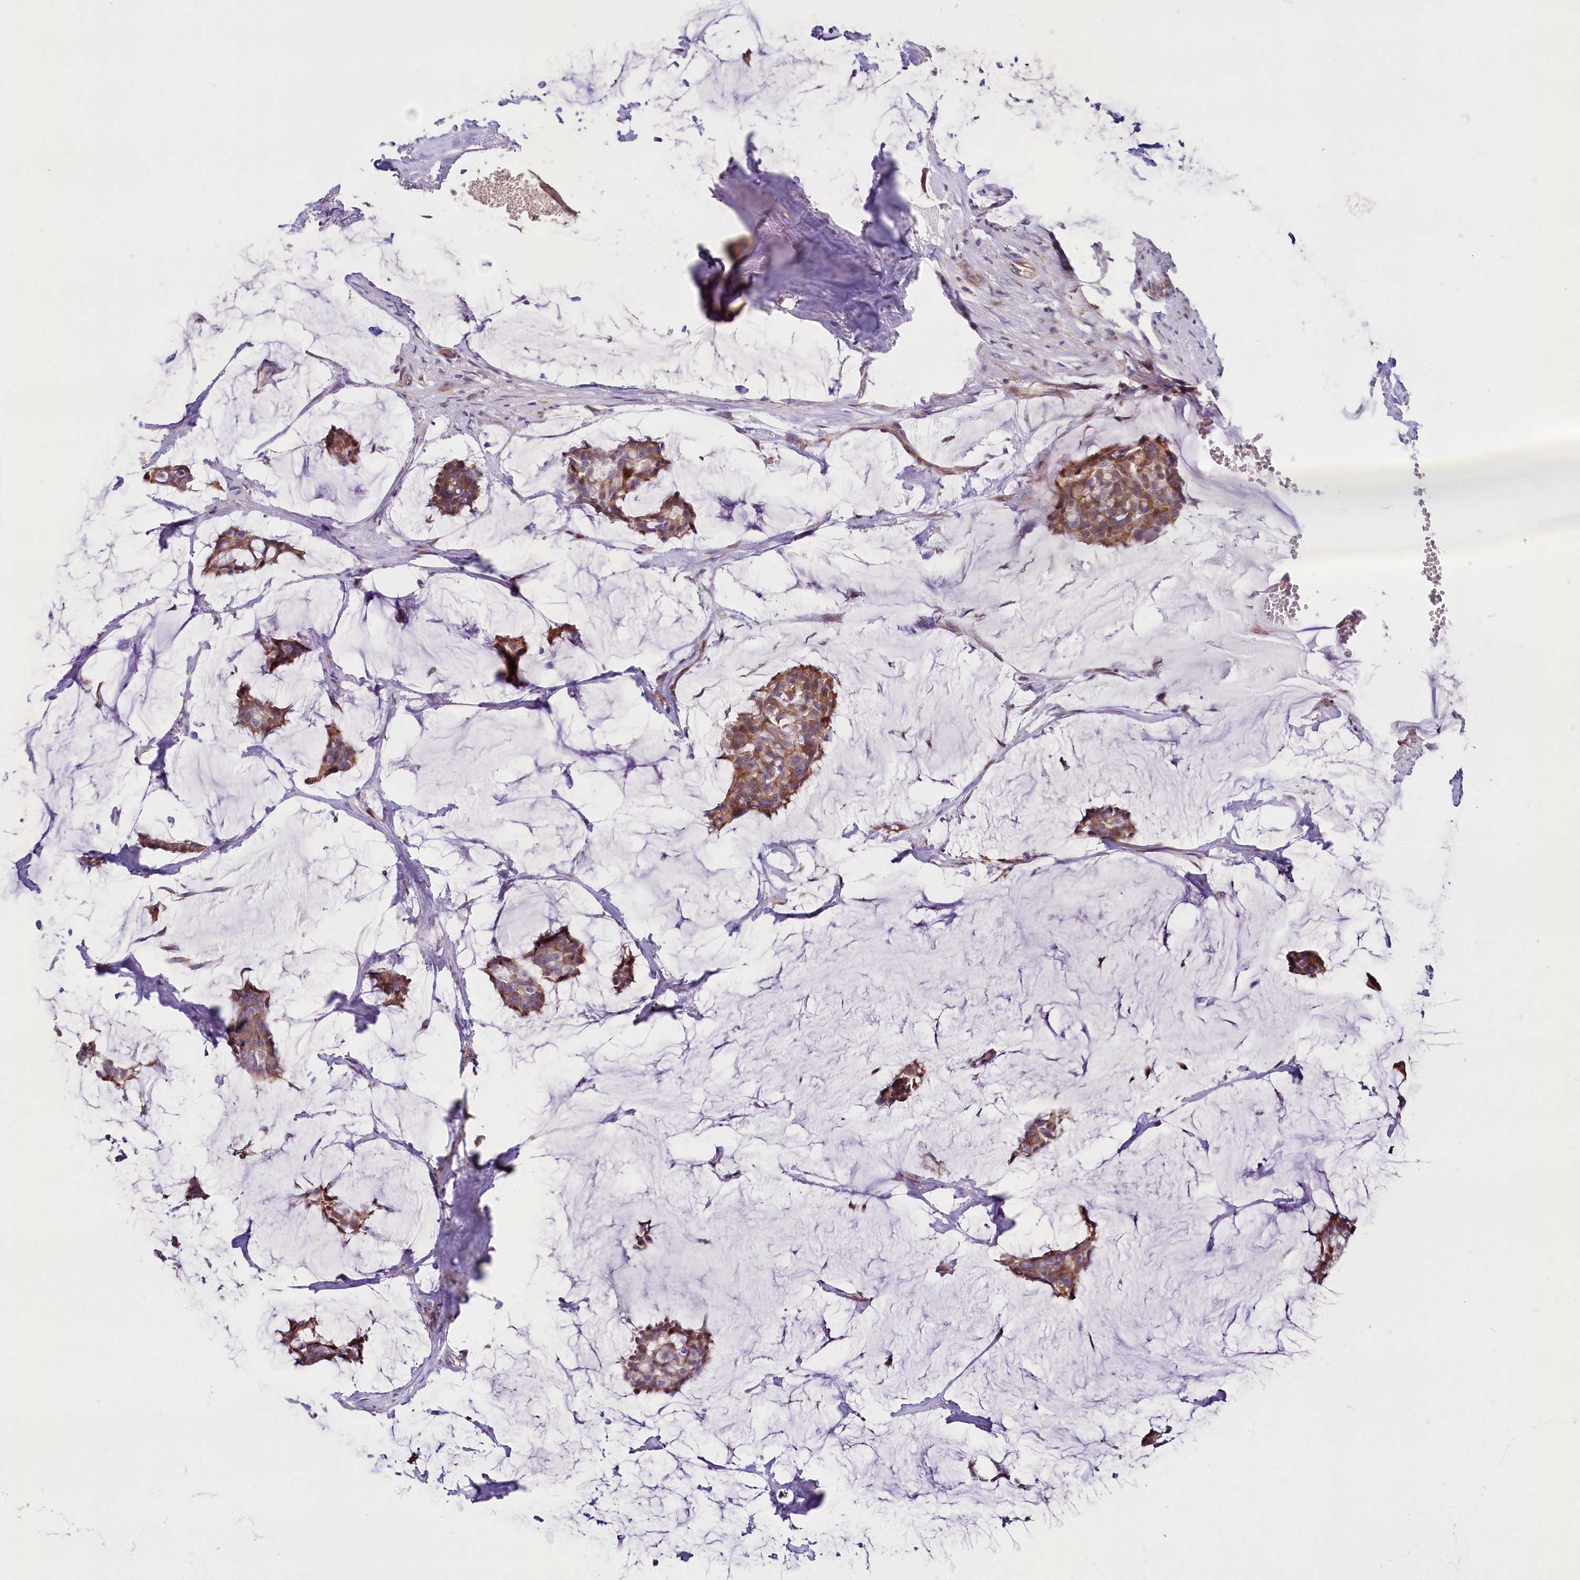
{"staining": {"intensity": "moderate", "quantity": ">75%", "location": "cytoplasmic/membranous"}, "tissue": "breast cancer", "cell_type": "Tumor cells", "image_type": "cancer", "snomed": [{"axis": "morphology", "description": "Duct carcinoma"}, {"axis": "topography", "description": "Breast"}], "caption": "Immunohistochemical staining of human breast cancer displays moderate cytoplasmic/membranous protein expression in approximately >75% of tumor cells.", "gene": "WNT8A", "patient": {"sex": "female", "age": 93}}